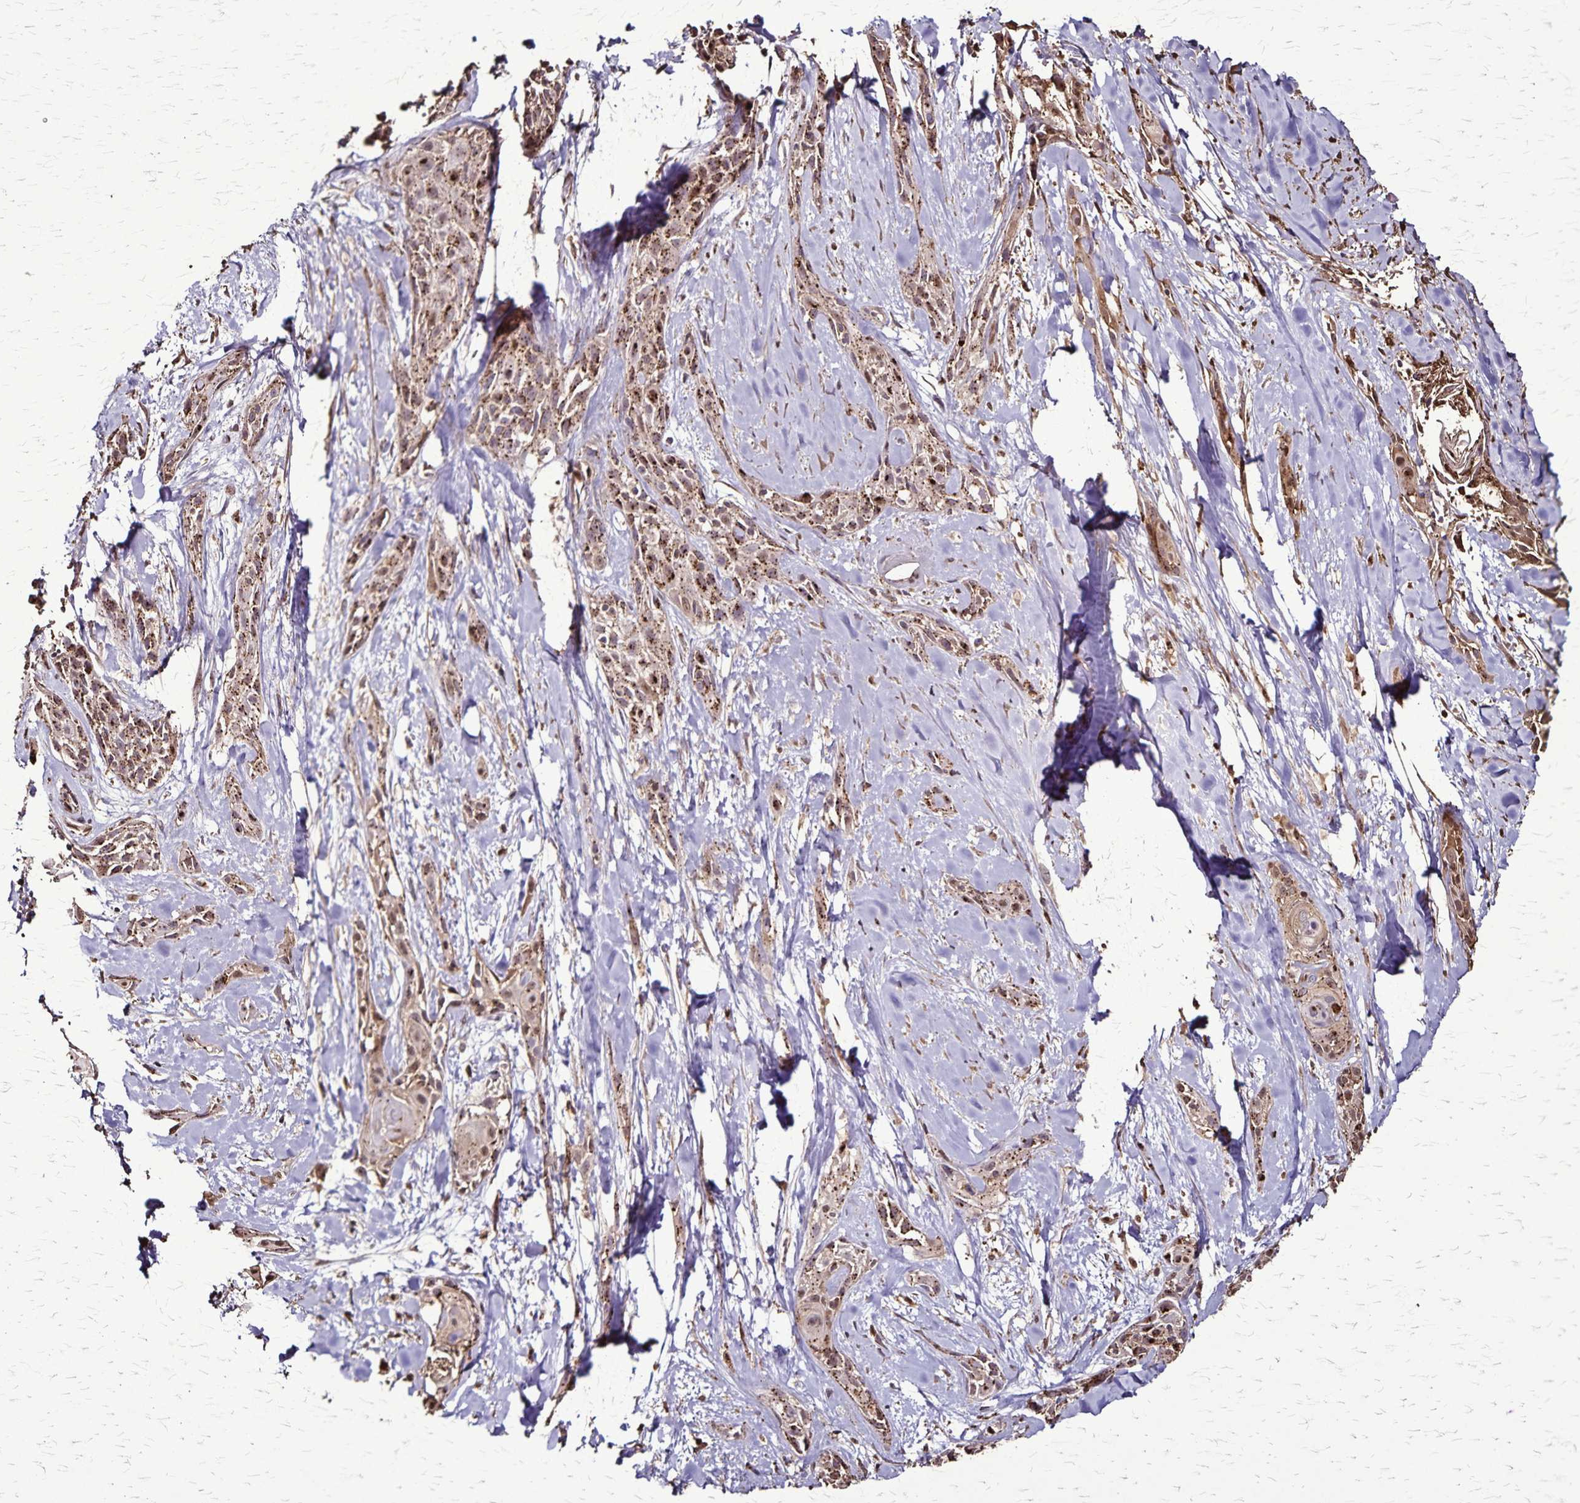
{"staining": {"intensity": "strong", "quantity": "25%-75%", "location": "cytoplasmic/membranous,nuclear"}, "tissue": "skin cancer", "cell_type": "Tumor cells", "image_type": "cancer", "snomed": [{"axis": "morphology", "description": "Squamous cell carcinoma, NOS"}, {"axis": "topography", "description": "Skin"}, {"axis": "topography", "description": "Anal"}], "caption": "The image exhibits immunohistochemical staining of skin squamous cell carcinoma. There is strong cytoplasmic/membranous and nuclear expression is present in approximately 25%-75% of tumor cells. The protein is shown in brown color, while the nuclei are stained blue.", "gene": "CHMP1B", "patient": {"sex": "male", "age": 64}}